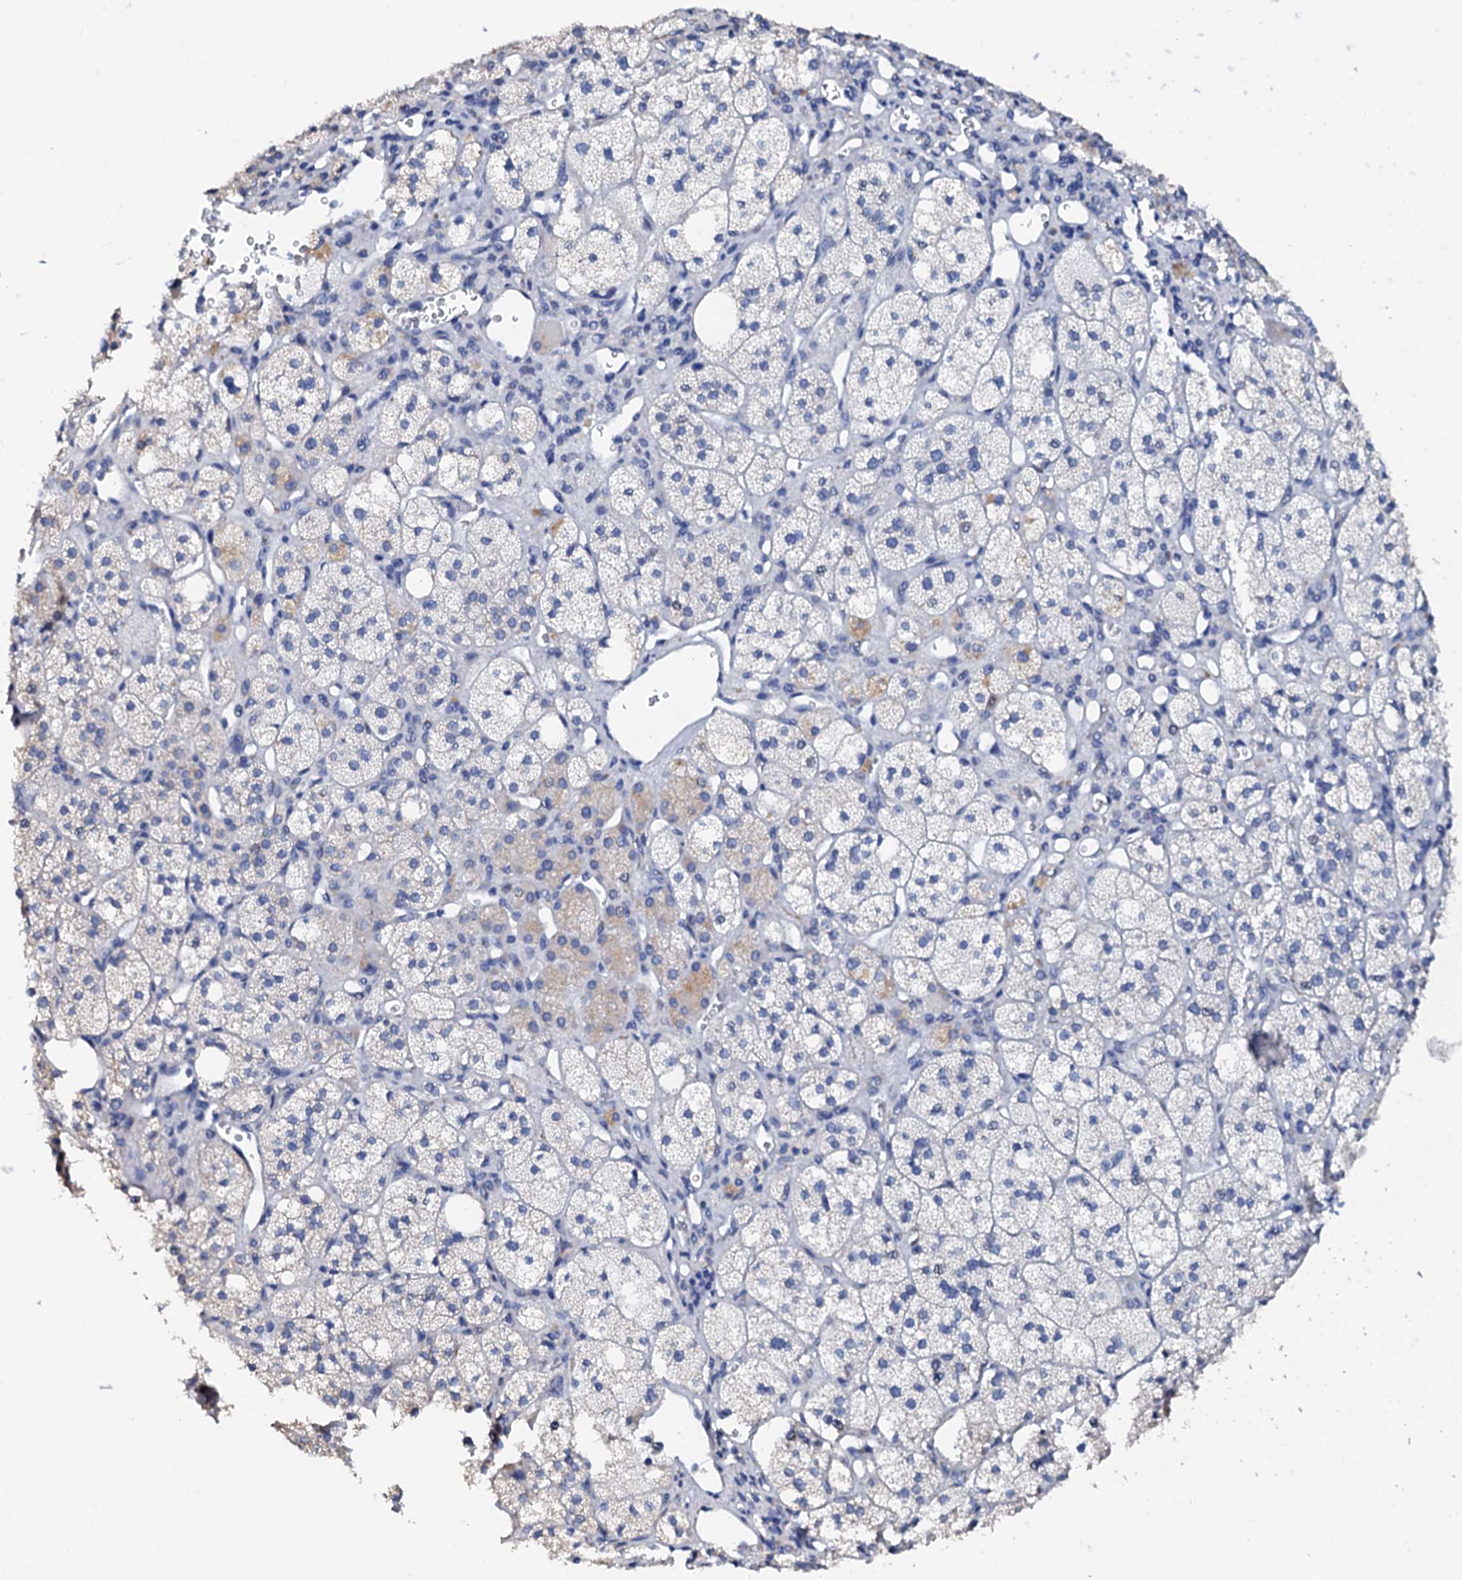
{"staining": {"intensity": "weak", "quantity": "<25%", "location": "cytoplasmic/membranous"}, "tissue": "adrenal gland", "cell_type": "Glandular cells", "image_type": "normal", "snomed": [{"axis": "morphology", "description": "Normal tissue, NOS"}, {"axis": "topography", "description": "Adrenal gland"}], "caption": "Adrenal gland was stained to show a protein in brown. There is no significant staining in glandular cells. Nuclei are stained in blue.", "gene": "AKAP3", "patient": {"sex": "male", "age": 61}}